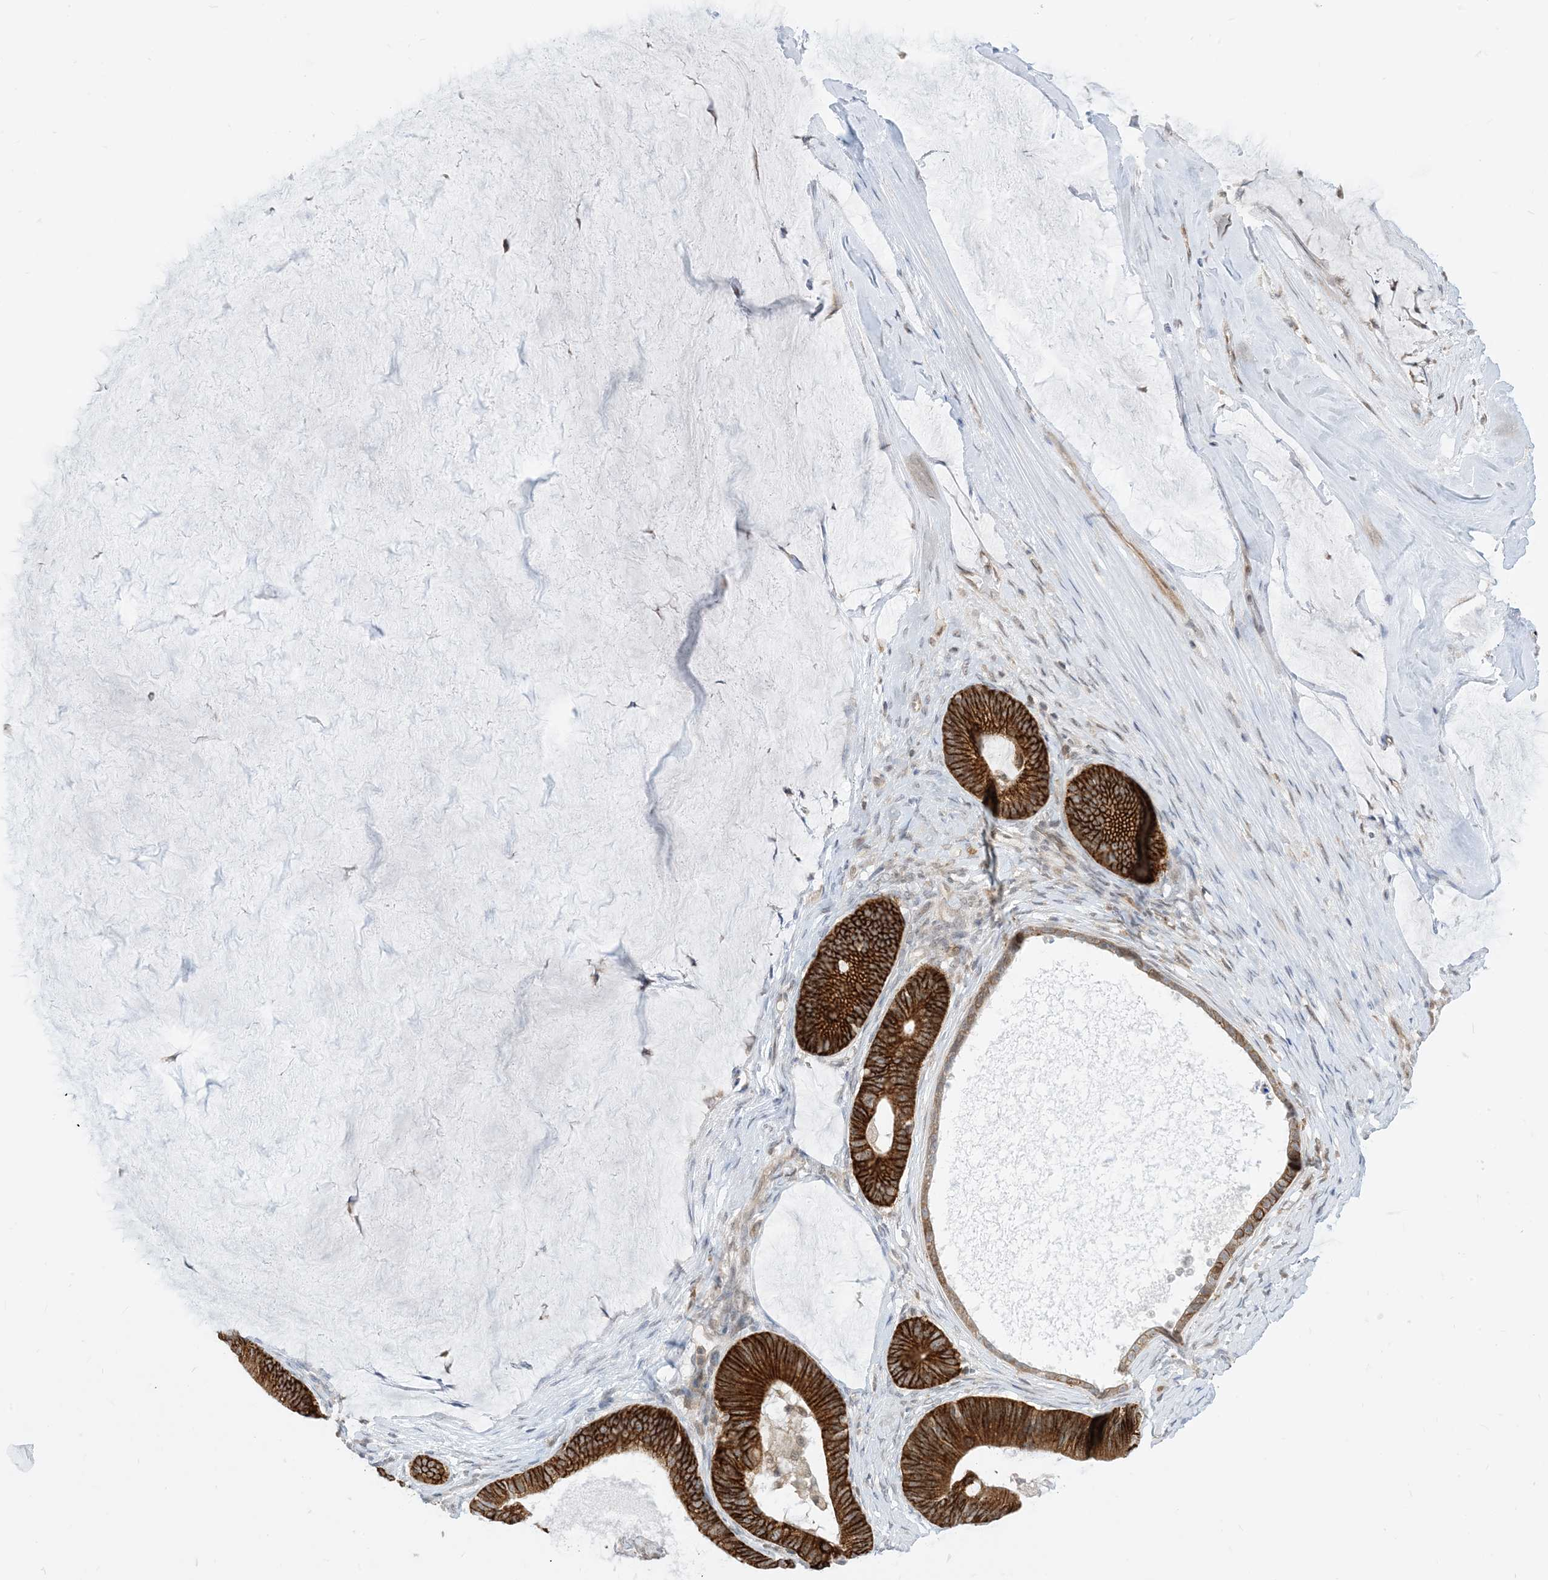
{"staining": {"intensity": "strong", "quantity": ">75%", "location": "cytoplasmic/membranous"}, "tissue": "ovarian cancer", "cell_type": "Tumor cells", "image_type": "cancer", "snomed": [{"axis": "morphology", "description": "Cystadenocarcinoma, mucinous, NOS"}, {"axis": "topography", "description": "Ovary"}], "caption": "Protein expression analysis of ovarian cancer (mucinous cystadenocarcinoma) exhibits strong cytoplasmic/membranous staining in about >75% of tumor cells.", "gene": "CASP4", "patient": {"sex": "female", "age": 61}}